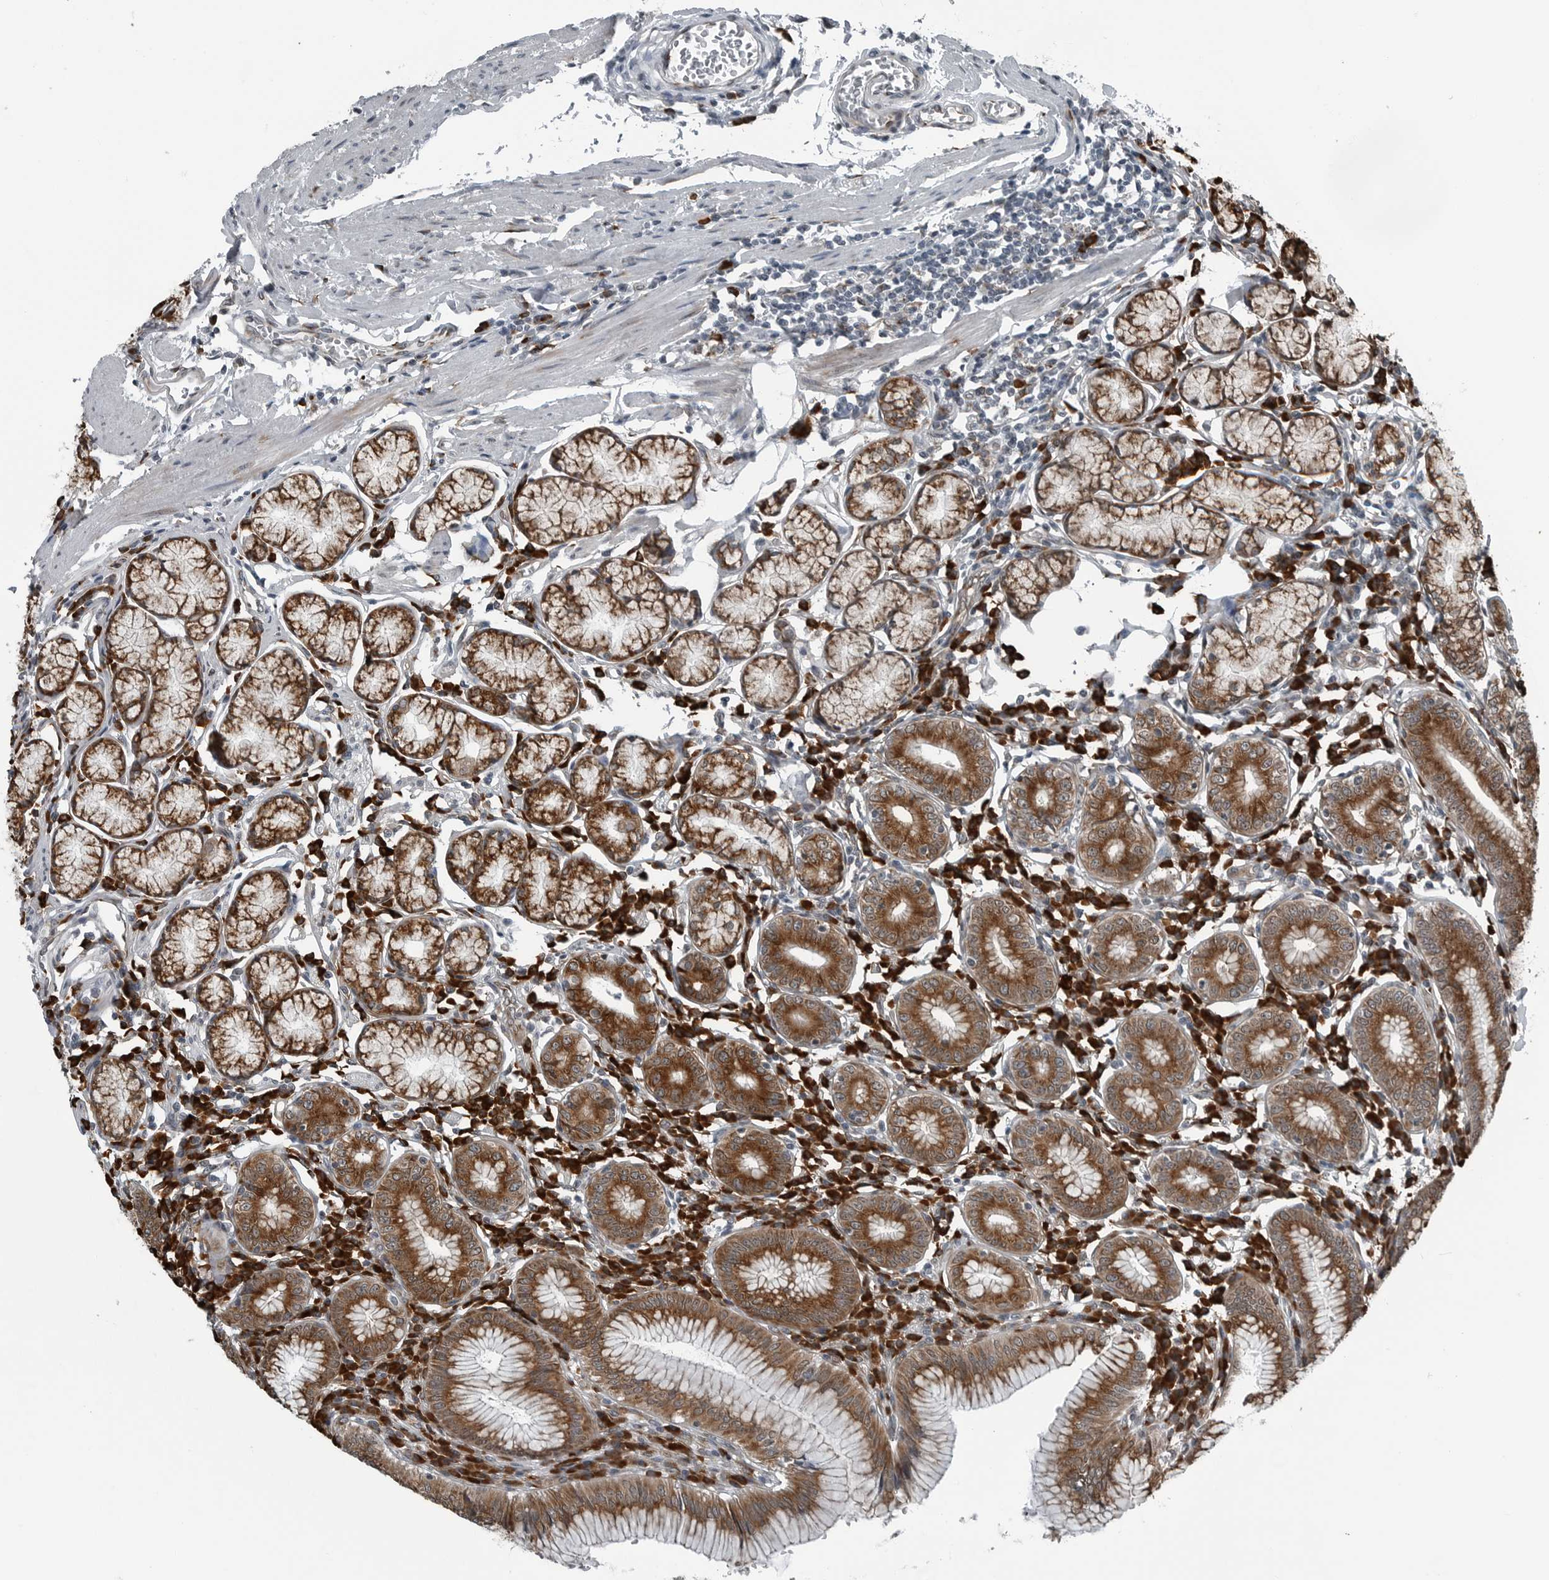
{"staining": {"intensity": "strong", "quantity": ">75%", "location": "cytoplasmic/membranous"}, "tissue": "stomach", "cell_type": "Glandular cells", "image_type": "normal", "snomed": [{"axis": "morphology", "description": "Normal tissue, NOS"}, {"axis": "topography", "description": "Stomach"}], "caption": "A brown stain labels strong cytoplasmic/membranous expression of a protein in glandular cells of benign human stomach. Using DAB (3,3'-diaminobenzidine) (brown) and hematoxylin (blue) stains, captured at high magnification using brightfield microscopy.", "gene": "CEP85", "patient": {"sex": "male", "age": 55}}